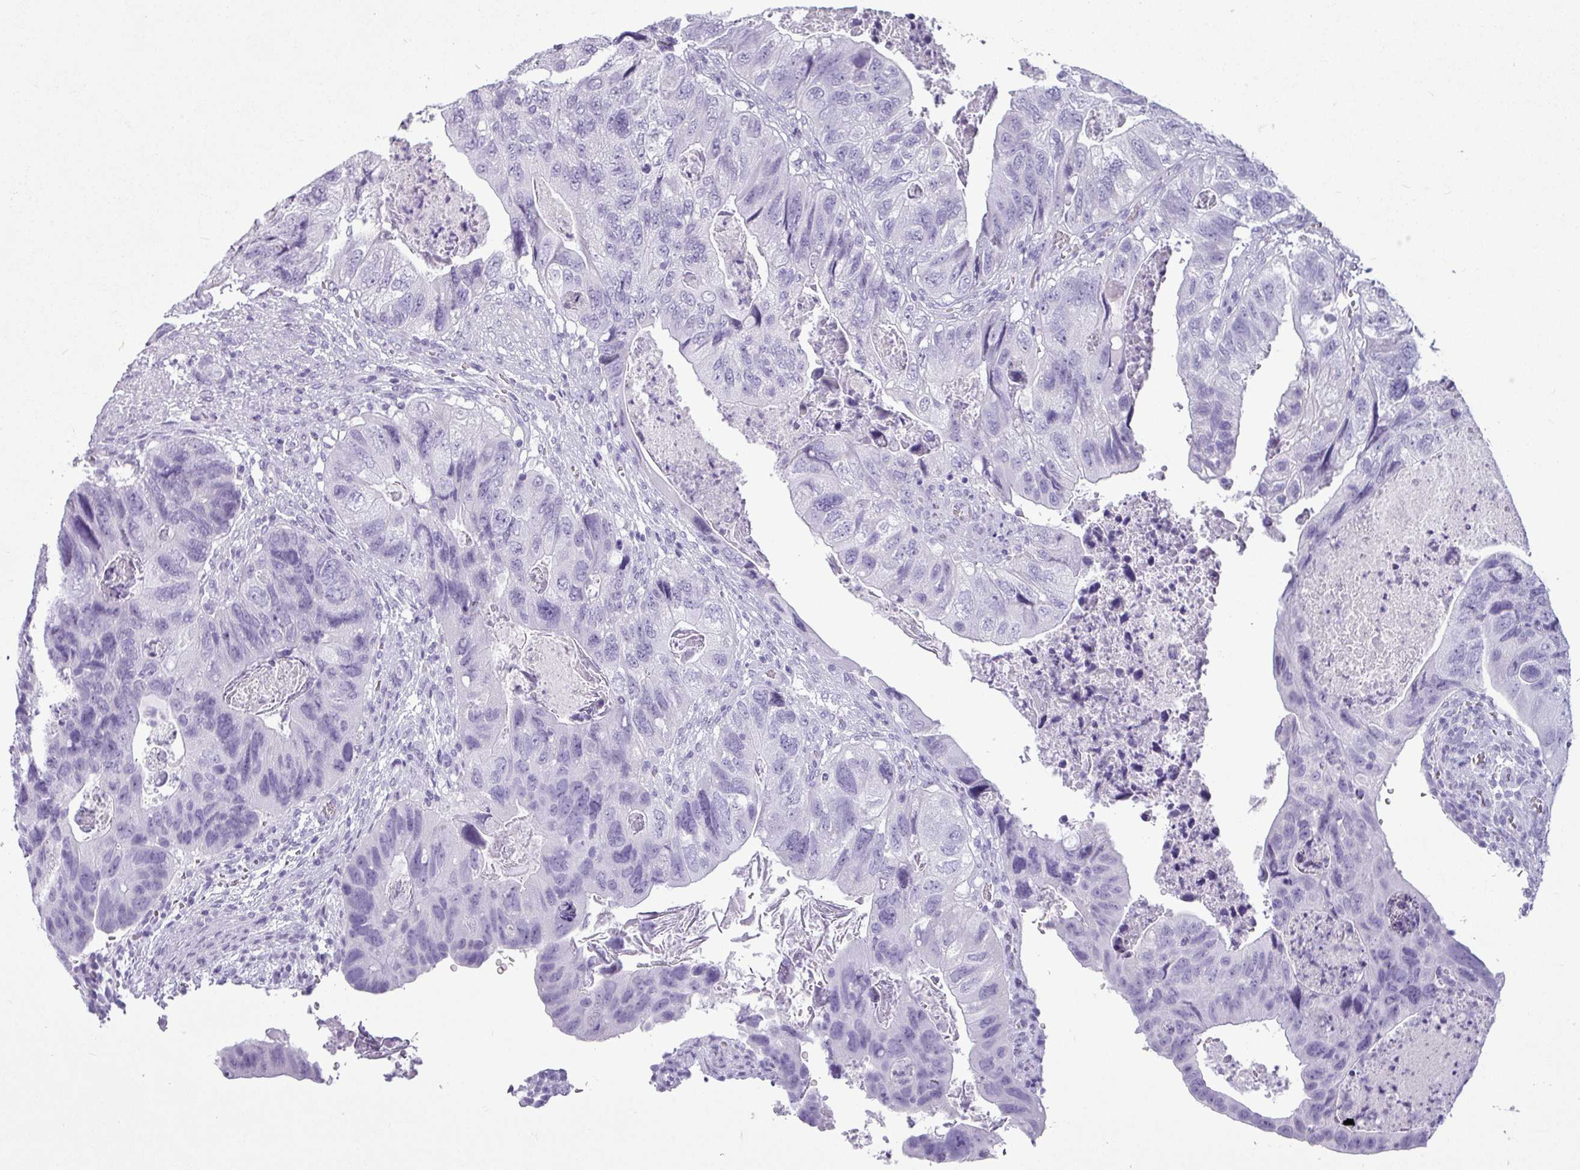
{"staining": {"intensity": "negative", "quantity": "none", "location": "none"}, "tissue": "colorectal cancer", "cell_type": "Tumor cells", "image_type": "cancer", "snomed": [{"axis": "morphology", "description": "Adenocarcinoma, NOS"}, {"axis": "topography", "description": "Rectum"}], "caption": "A histopathology image of human colorectal cancer is negative for staining in tumor cells.", "gene": "AMY1B", "patient": {"sex": "male", "age": 63}}